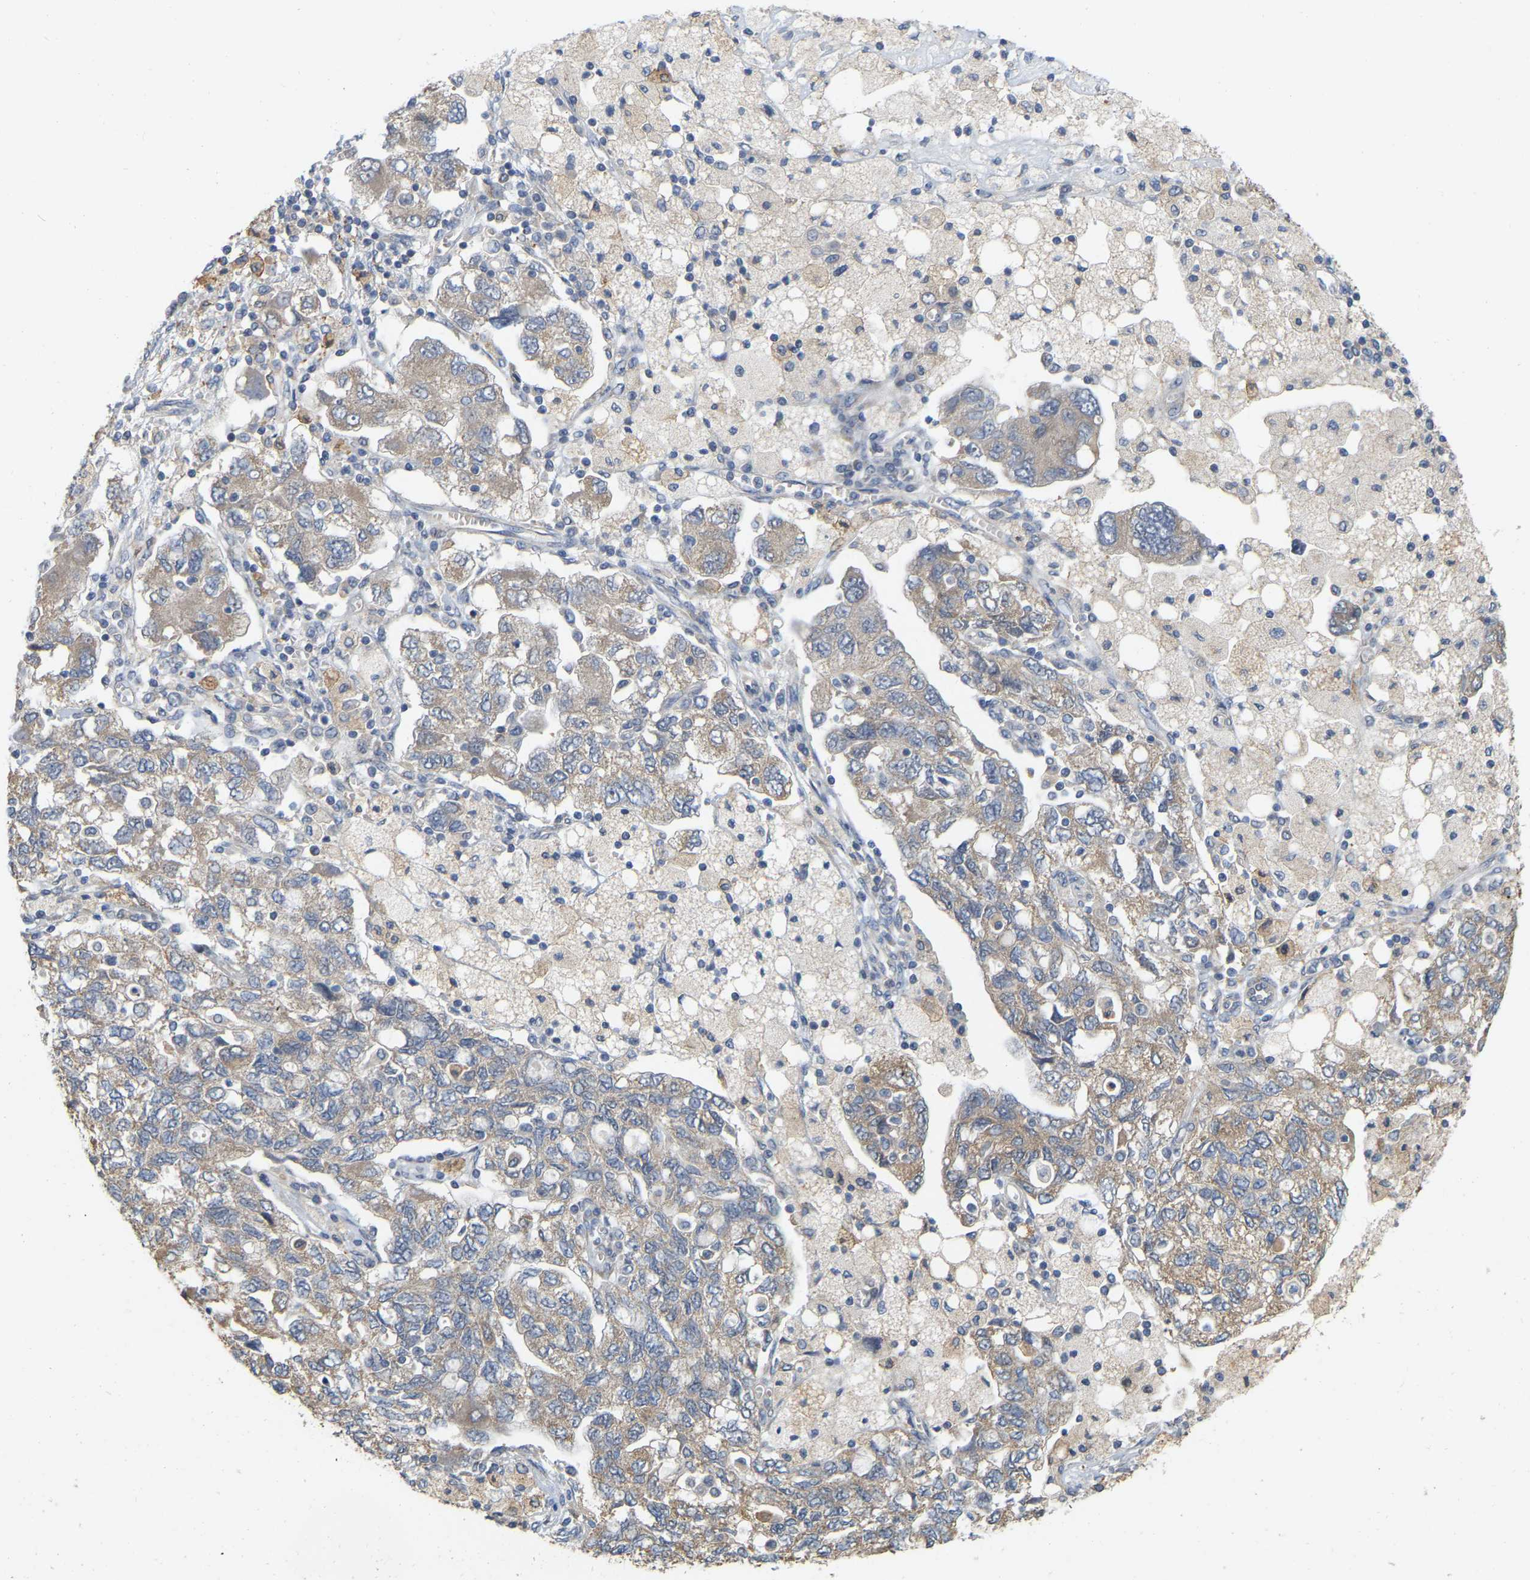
{"staining": {"intensity": "moderate", "quantity": "25%-75%", "location": "cytoplasmic/membranous"}, "tissue": "ovarian cancer", "cell_type": "Tumor cells", "image_type": "cancer", "snomed": [{"axis": "morphology", "description": "Carcinoma, NOS"}, {"axis": "morphology", "description": "Cystadenocarcinoma, serous, NOS"}, {"axis": "topography", "description": "Ovary"}], "caption": "IHC photomicrograph of neoplastic tissue: serous cystadenocarcinoma (ovarian) stained using IHC exhibits medium levels of moderate protein expression localized specifically in the cytoplasmic/membranous of tumor cells, appearing as a cytoplasmic/membranous brown color.", "gene": "SSH1", "patient": {"sex": "female", "age": 69}}